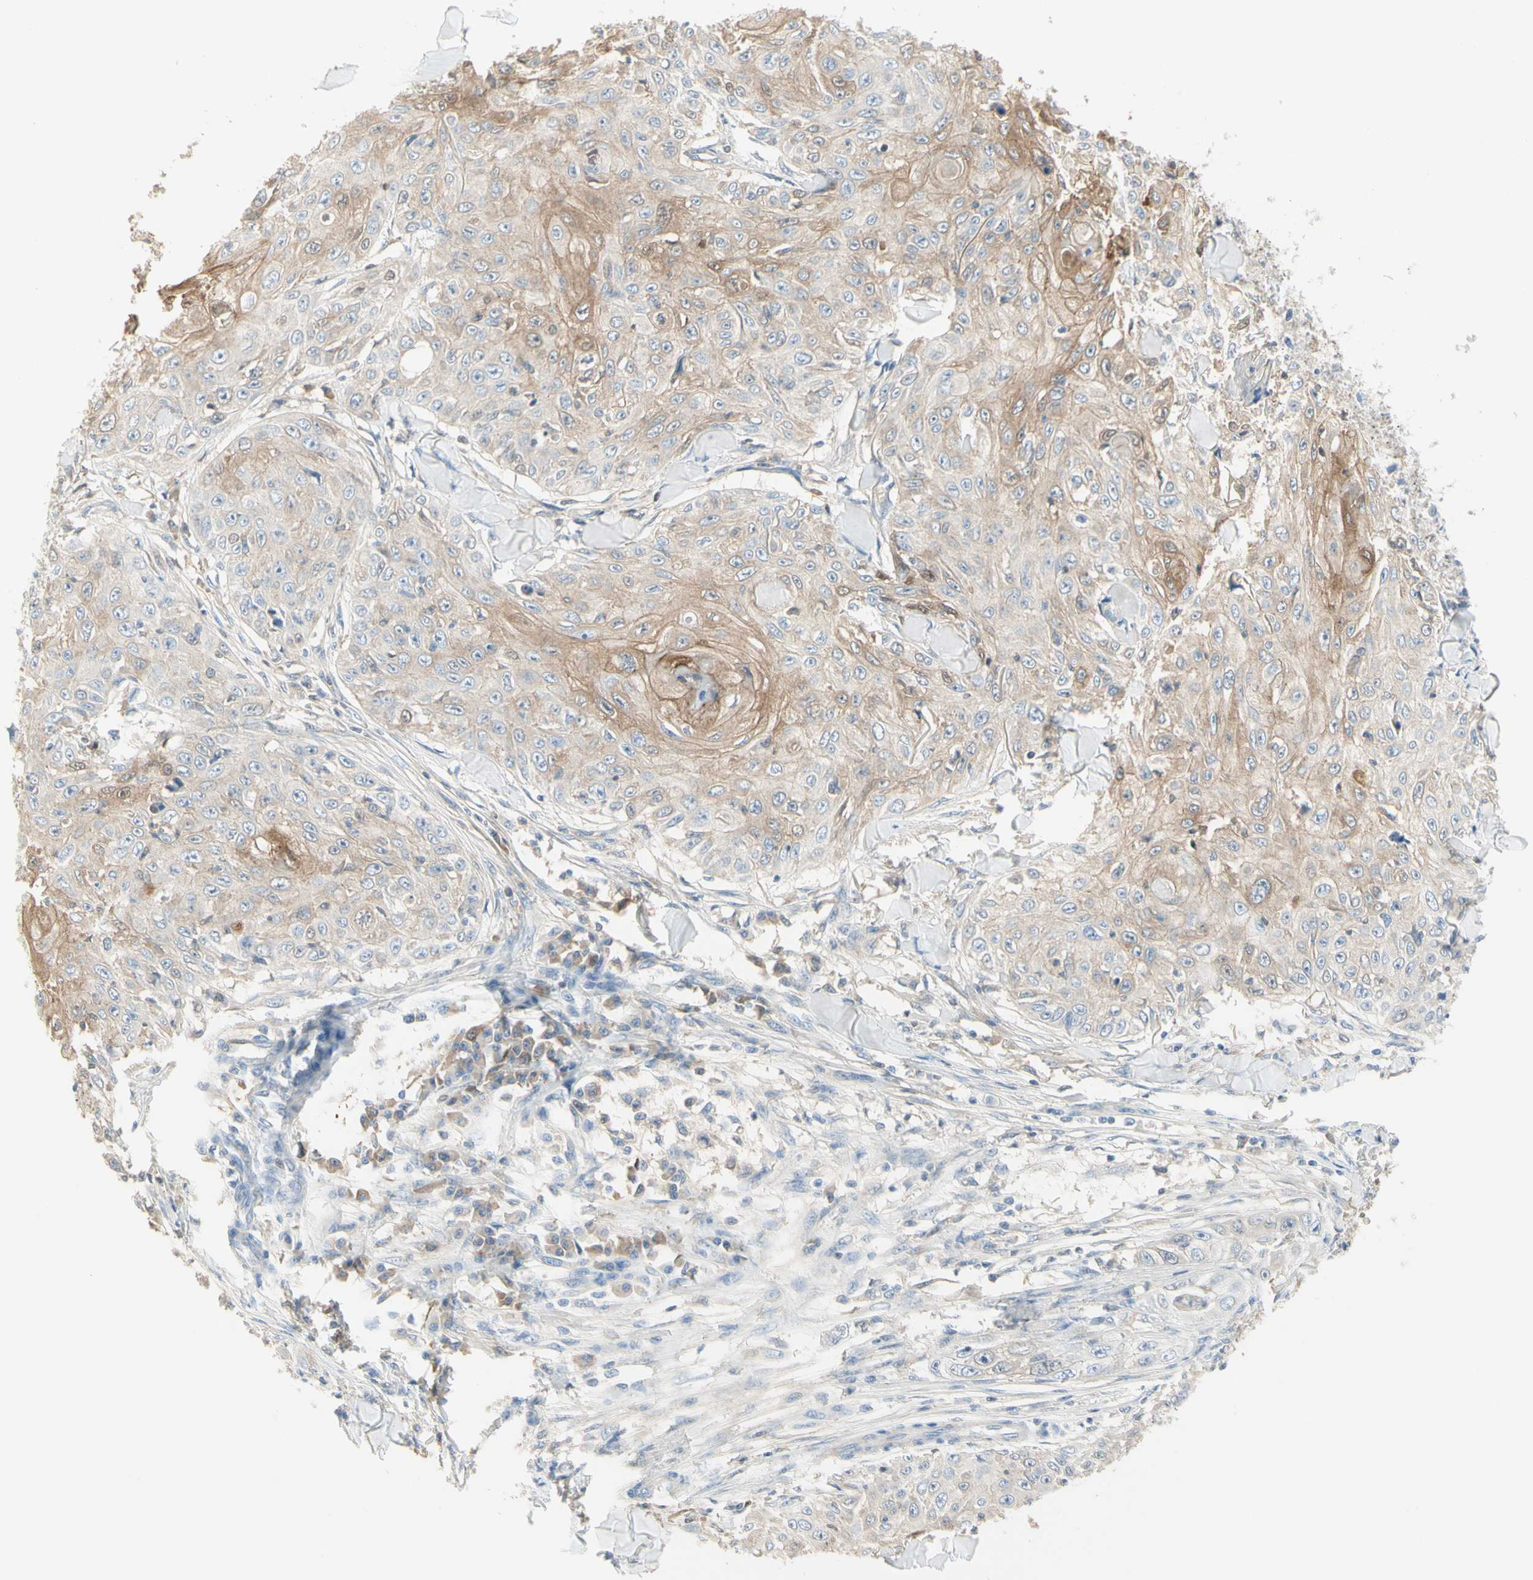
{"staining": {"intensity": "moderate", "quantity": ">75%", "location": "cytoplasmic/membranous"}, "tissue": "skin cancer", "cell_type": "Tumor cells", "image_type": "cancer", "snomed": [{"axis": "morphology", "description": "Squamous cell carcinoma, NOS"}, {"axis": "topography", "description": "Skin"}], "caption": "IHC micrograph of human skin squamous cell carcinoma stained for a protein (brown), which exhibits medium levels of moderate cytoplasmic/membranous staining in approximately >75% of tumor cells.", "gene": "NECTIN4", "patient": {"sex": "male", "age": 86}}